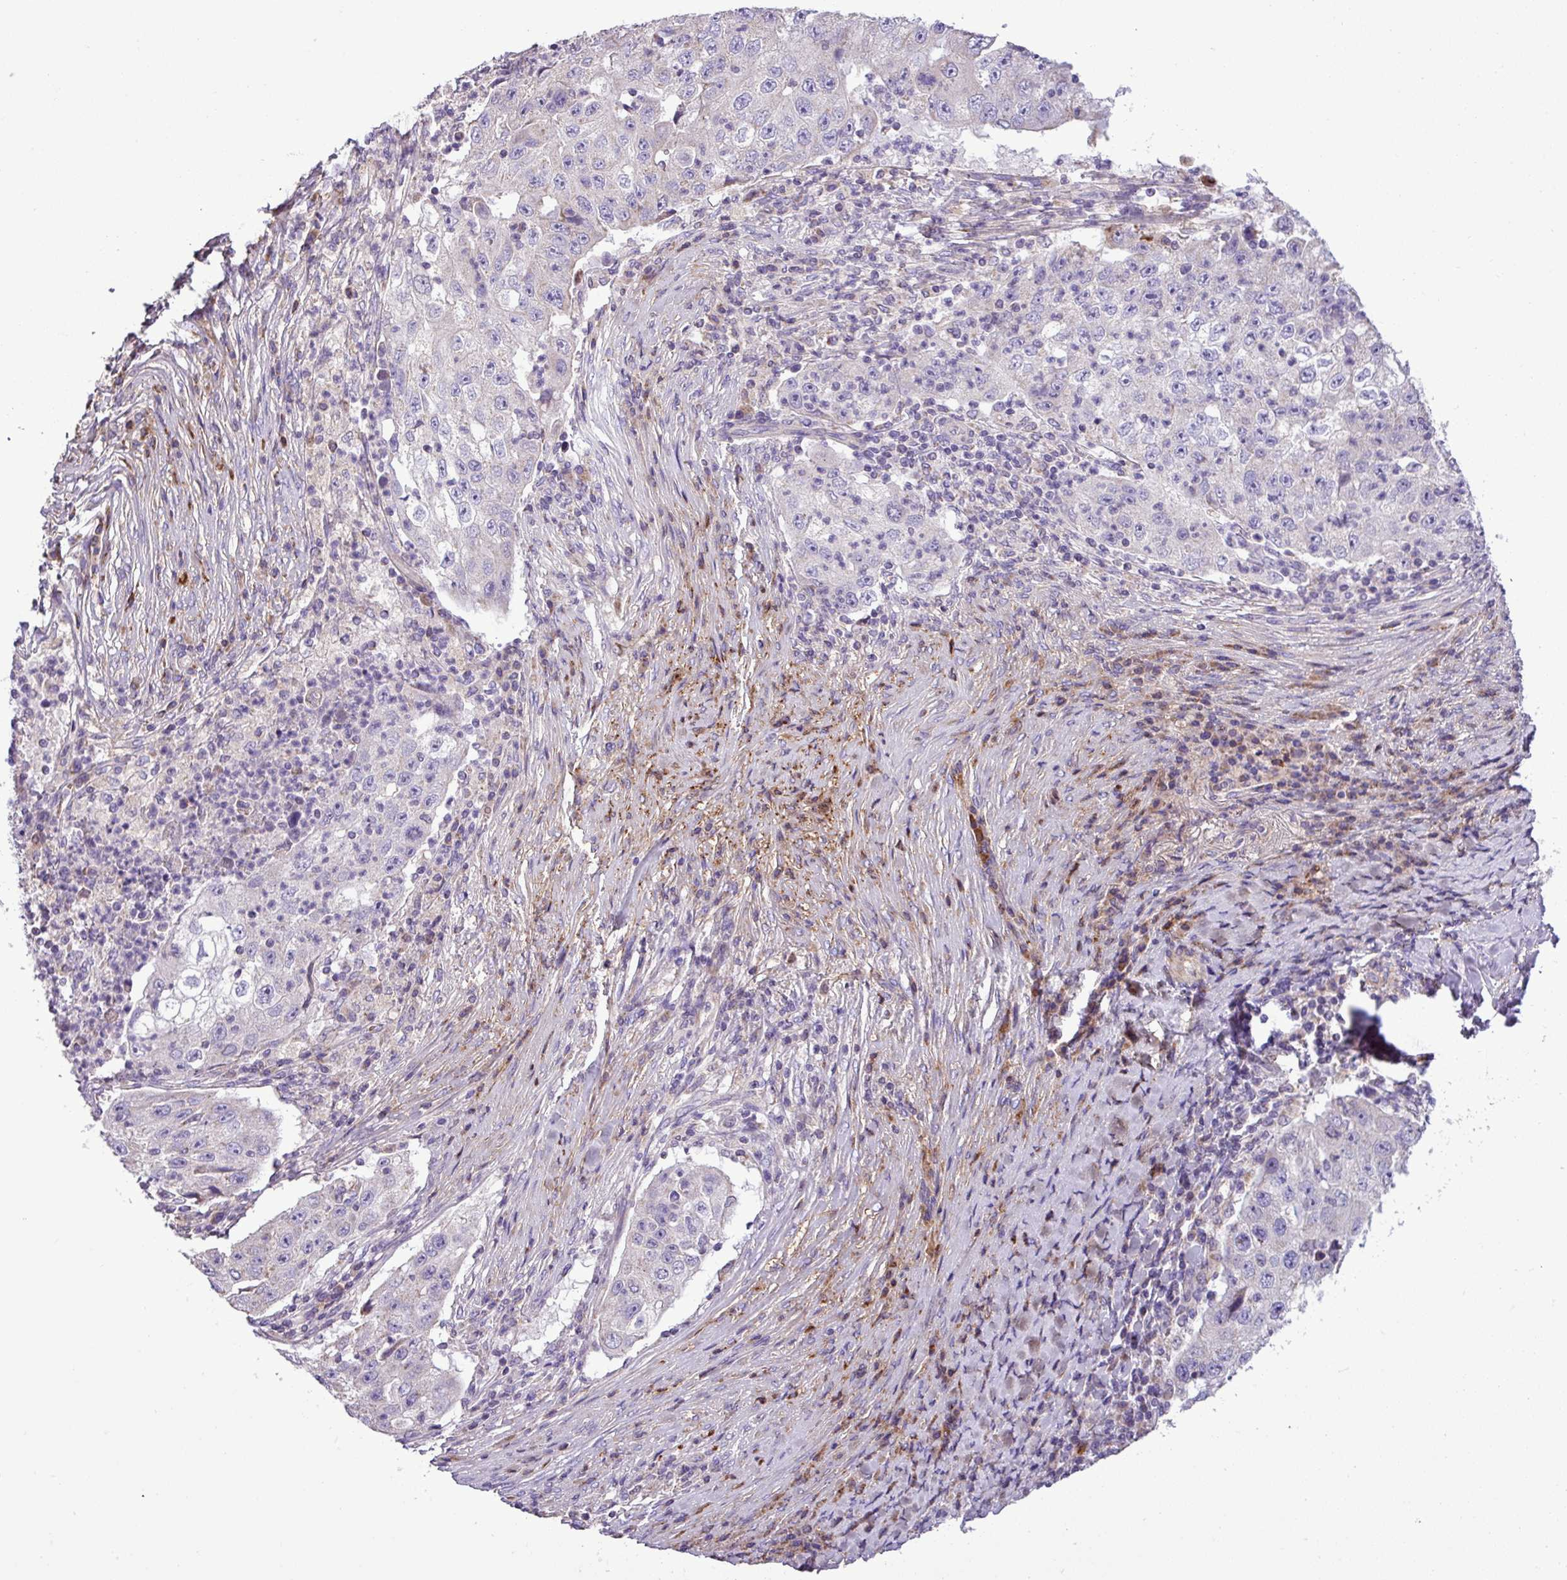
{"staining": {"intensity": "negative", "quantity": "none", "location": "none"}, "tissue": "lung cancer", "cell_type": "Tumor cells", "image_type": "cancer", "snomed": [{"axis": "morphology", "description": "Squamous cell carcinoma, NOS"}, {"axis": "topography", "description": "Lung"}], "caption": "IHC image of human lung cancer stained for a protein (brown), which reveals no staining in tumor cells.", "gene": "FAM183A", "patient": {"sex": "male", "age": 64}}